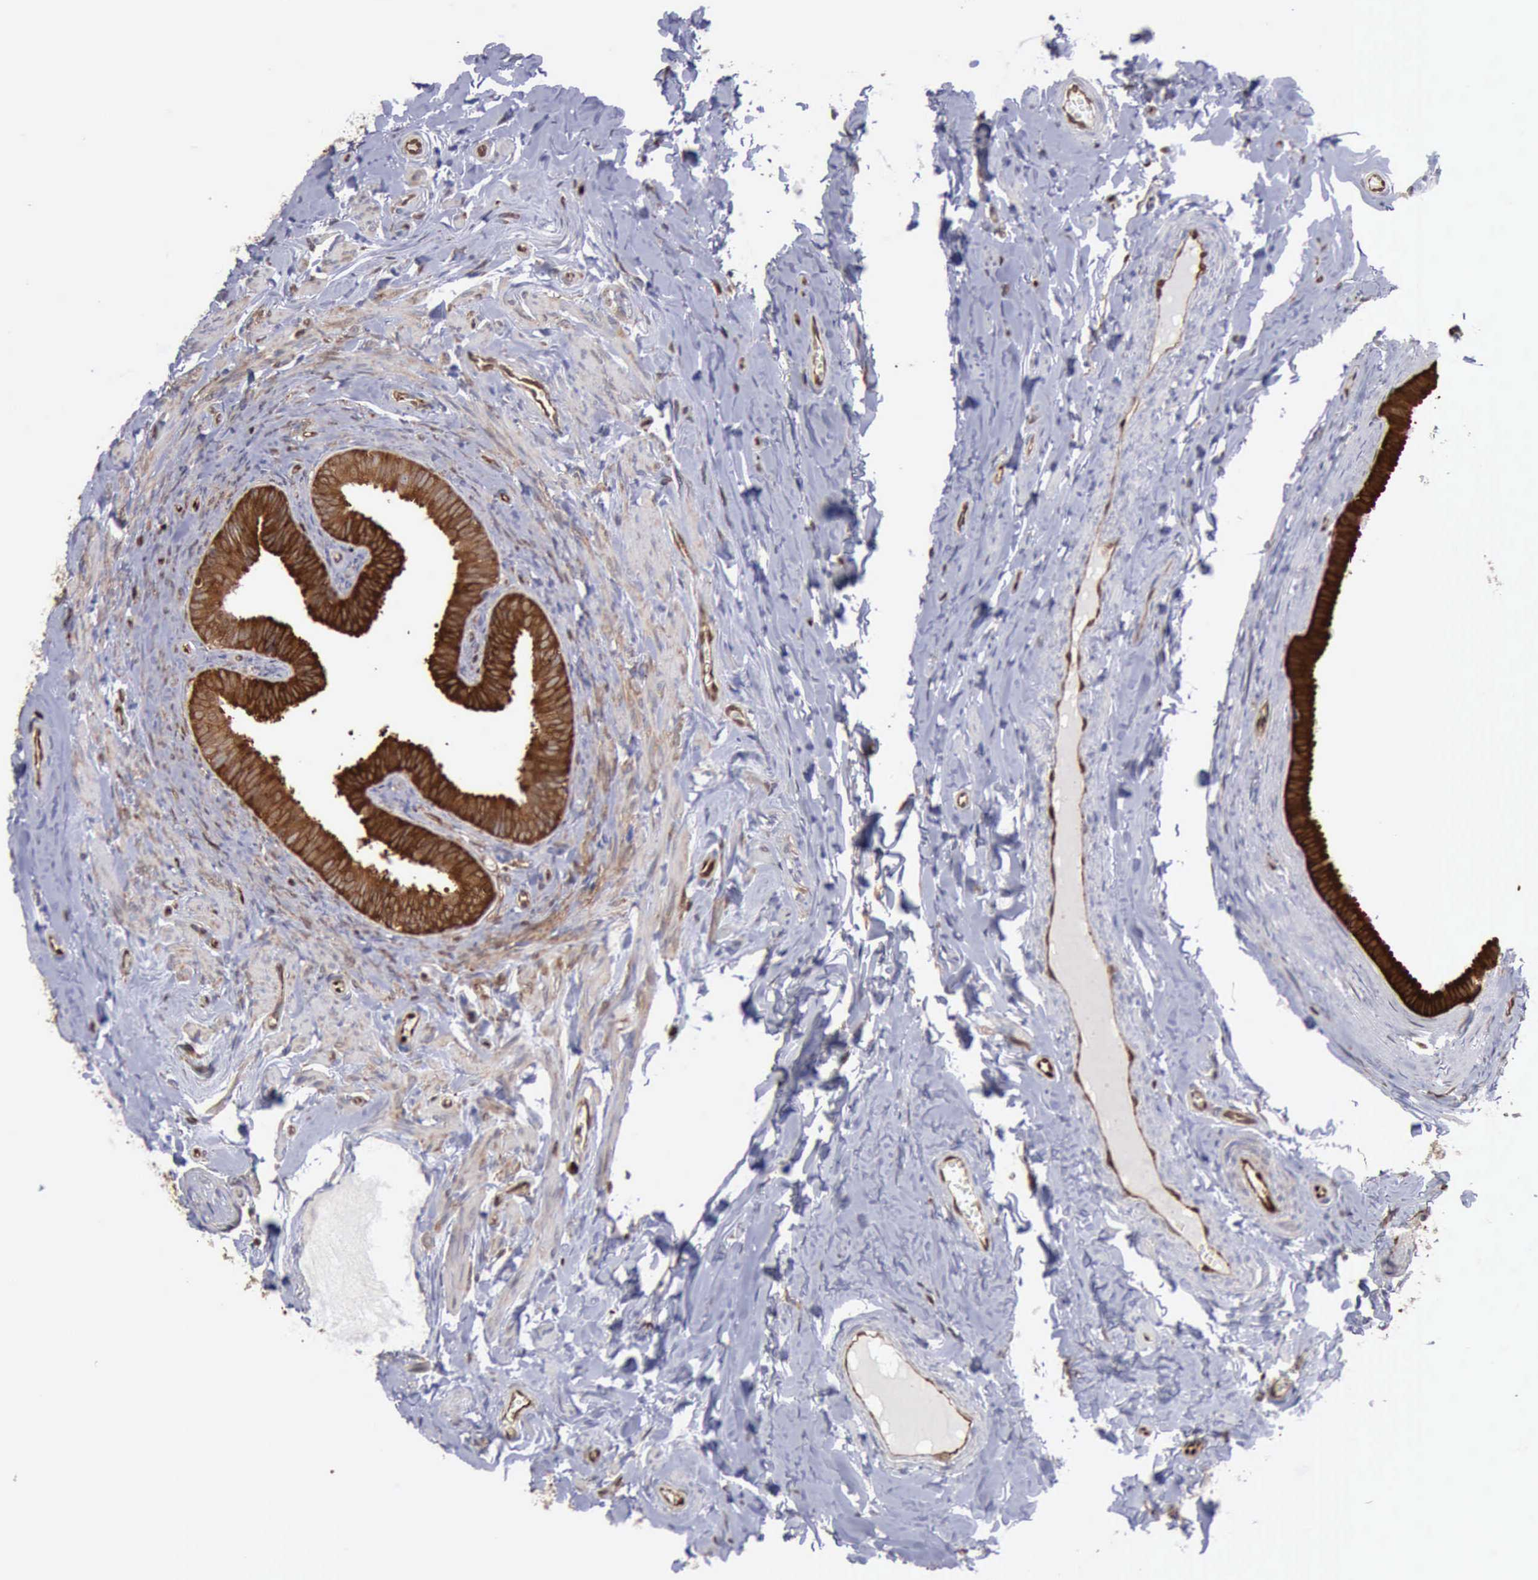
{"staining": {"intensity": "strong", "quantity": ">75%", "location": "cytoplasmic/membranous,nuclear"}, "tissue": "epididymis", "cell_type": "Glandular cells", "image_type": "normal", "snomed": [{"axis": "morphology", "description": "Normal tissue, NOS"}, {"axis": "topography", "description": "Epididymis"}], "caption": "Immunohistochemical staining of normal human epididymis displays high levels of strong cytoplasmic/membranous,nuclear expression in about >75% of glandular cells.", "gene": "PDCD4", "patient": {"sex": "male", "age": 26}}